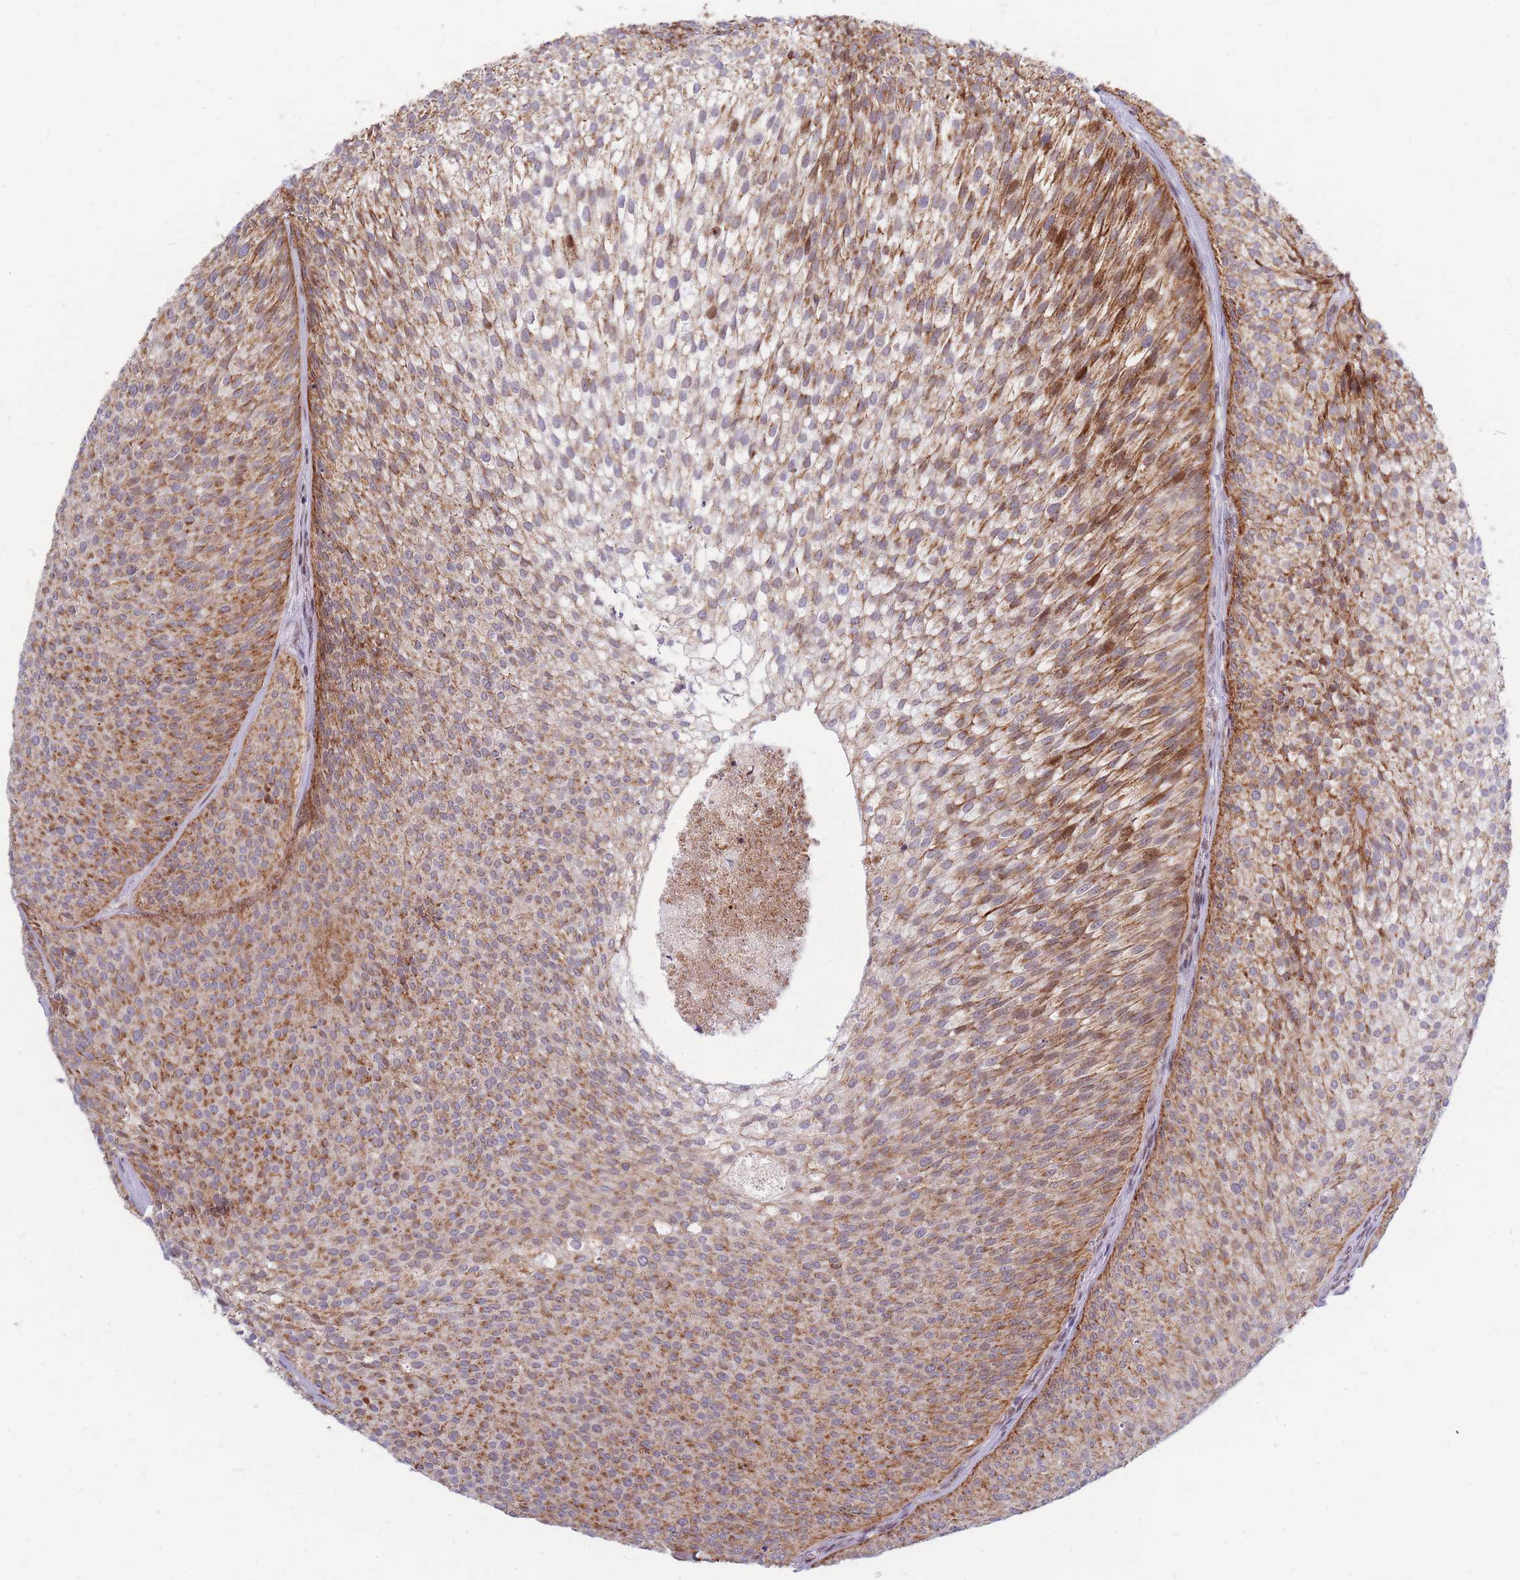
{"staining": {"intensity": "moderate", "quantity": ">75%", "location": "cytoplasmic/membranous"}, "tissue": "urothelial cancer", "cell_type": "Tumor cells", "image_type": "cancer", "snomed": [{"axis": "morphology", "description": "Urothelial carcinoma, Low grade"}, {"axis": "topography", "description": "Urinary bladder"}], "caption": "About >75% of tumor cells in human urothelial carcinoma (low-grade) exhibit moderate cytoplasmic/membranous protein expression as visualized by brown immunohistochemical staining.", "gene": "MOB4", "patient": {"sex": "male", "age": 91}}